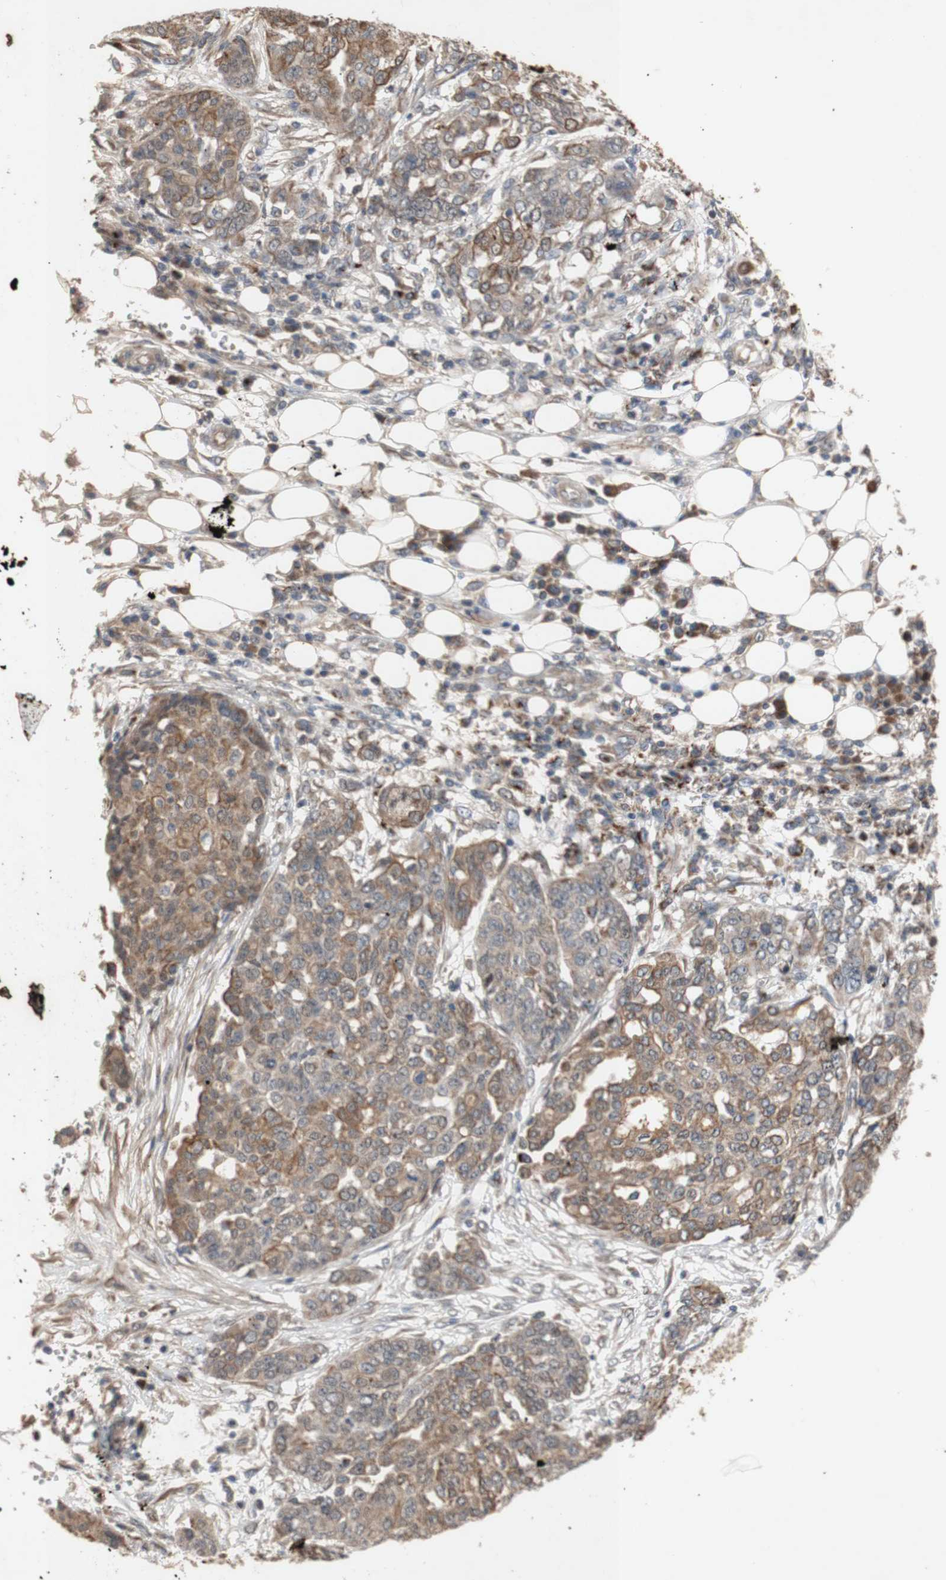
{"staining": {"intensity": "moderate", "quantity": ">75%", "location": "cytoplasmic/membranous"}, "tissue": "ovarian cancer", "cell_type": "Tumor cells", "image_type": "cancer", "snomed": [{"axis": "morphology", "description": "Cystadenocarcinoma, serous, NOS"}, {"axis": "topography", "description": "Soft tissue"}, {"axis": "topography", "description": "Ovary"}], "caption": "Immunohistochemistry photomicrograph of human ovarian serous cystadenocarcinoma stained for a protein (brown), which displays medium levels of moderate cytoplasmic/membranous expression in approximately >75% of tumor cells.", "gene": "PKN1", "patient": {"sex": "female", "age": 57}}